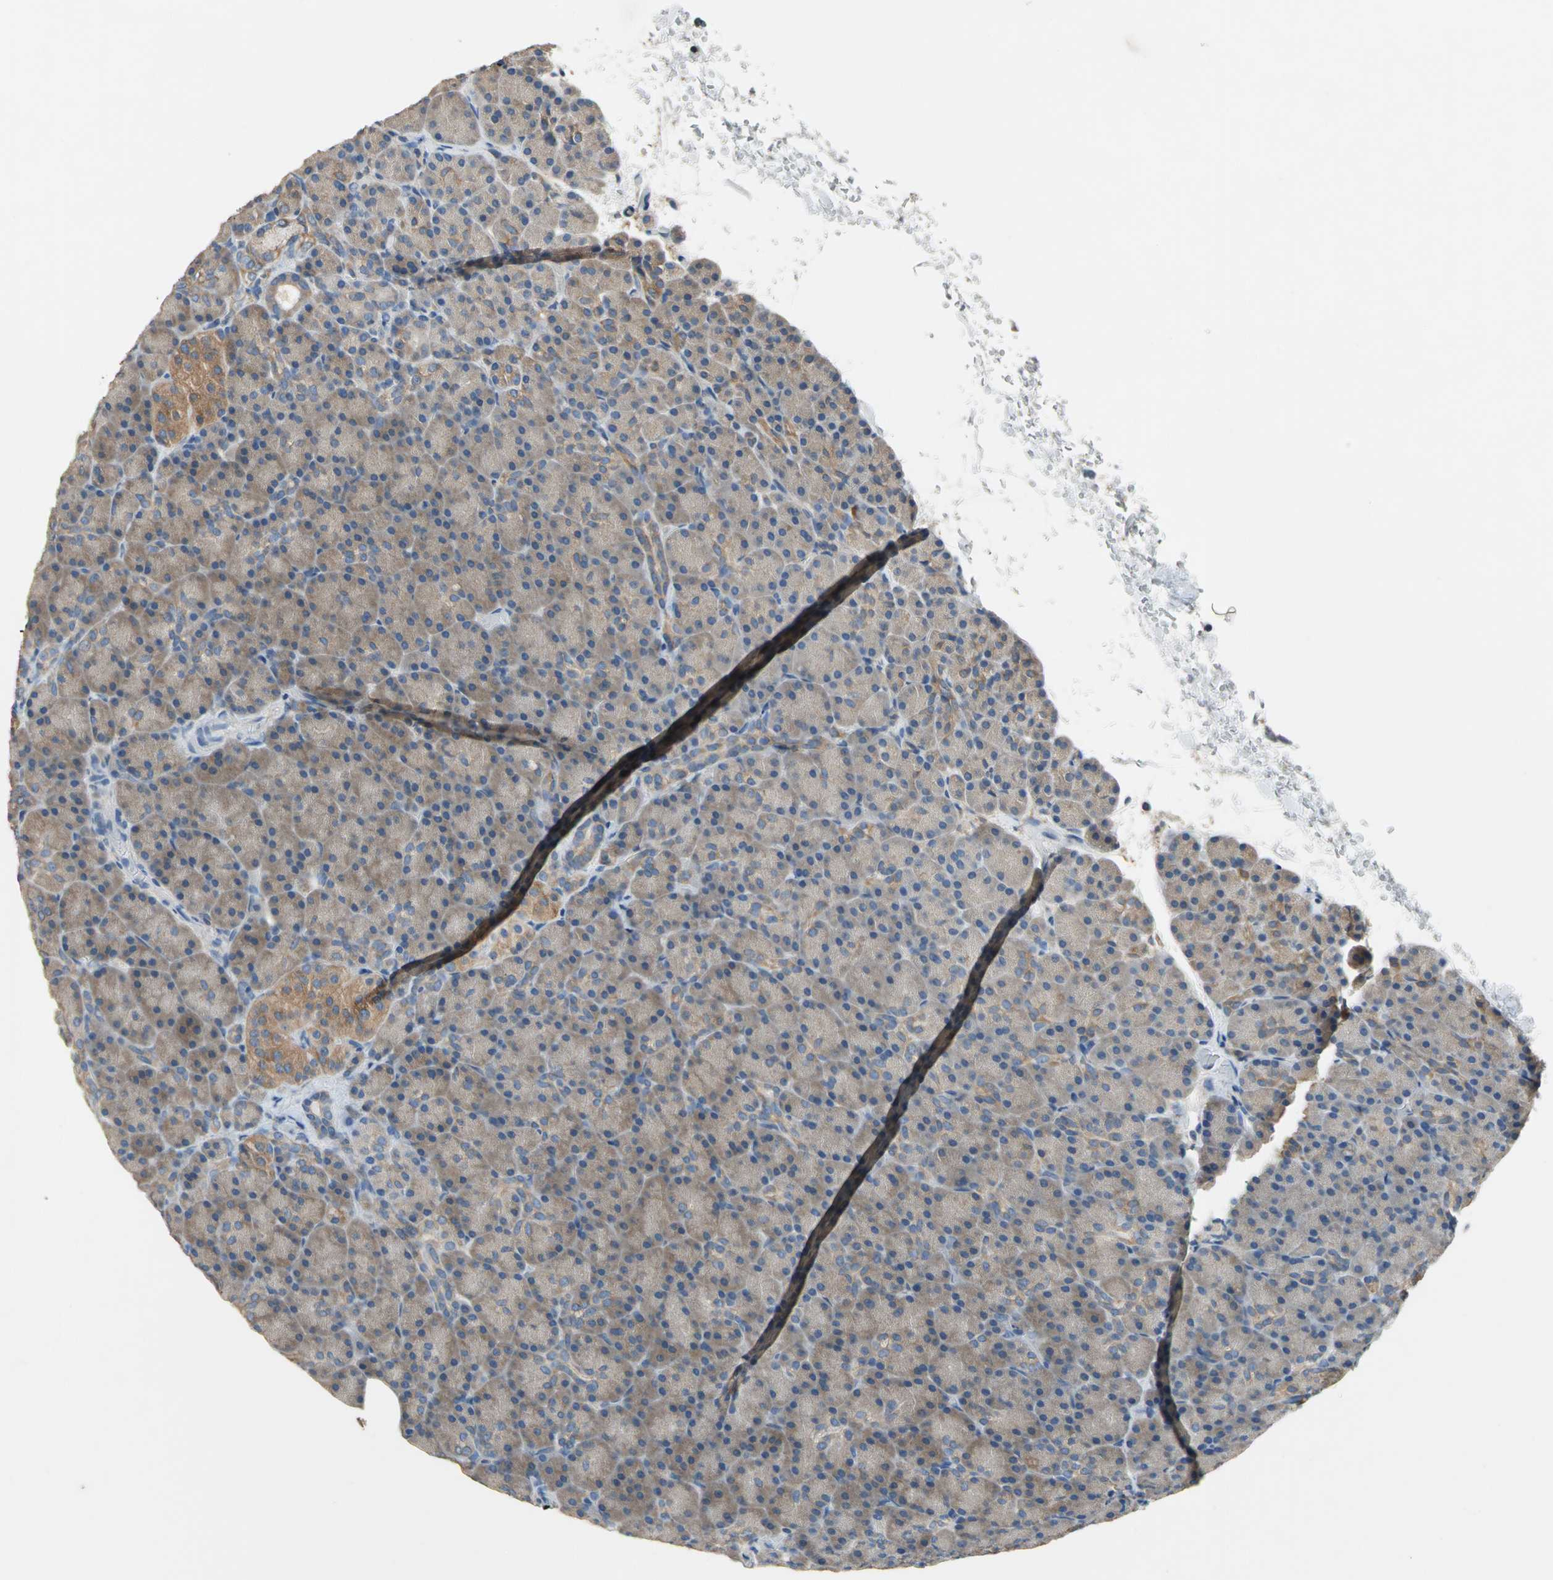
{"staining": {"intensity": "weak", "quantity": "25%-75%", "location": "cytoplasmic/membranous"}, "tissue": "pancreas", "cell_type": "Exocrine glandular cells", "image_type": "normal", "snomed": [{"axis": "morphology", "description": "Normal tissue, NOS"}, {"axis": "topography", "description": "Pancreas"}], "caption": "A high-resolution image shows immunohistochemistry staining of benign pancreas, which reveals weak cytoplasmic/membranous expression in approximately 25%-75% of exocrine glandular cells. (Brightfield microscopy of DAB IHC at high magnification).", "gene": "PRKCA", "patient": {"sex": "female", "age": 43}}